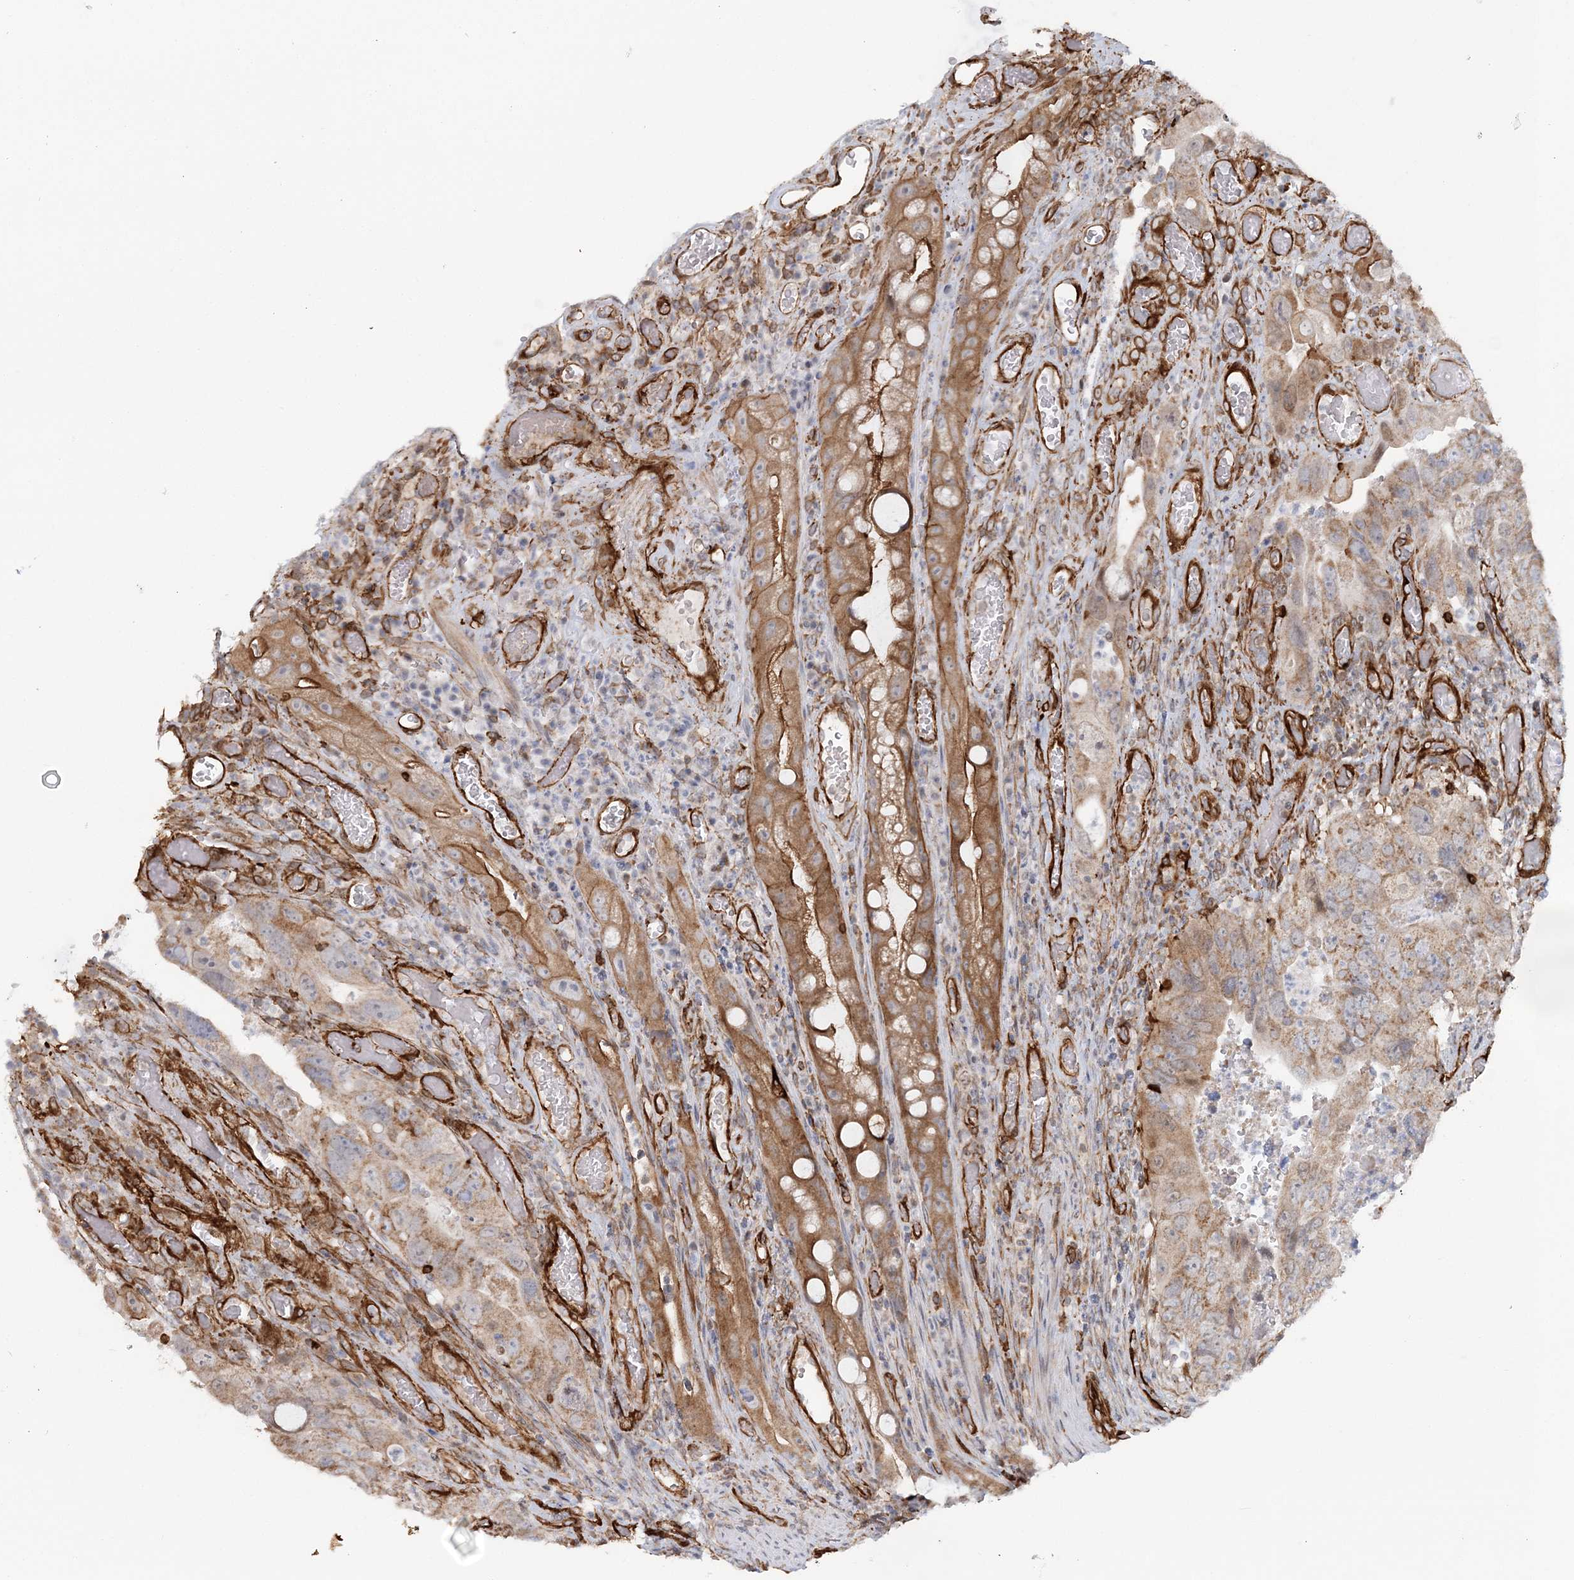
{"staining": {"intensity": "moderate", "quantity": ">75%", "location": "cytoplasmic/membranous"}, "tissue": "colorectal cancer", "cell_type": "Tumor cells", "image_type": "cancer", "snomed": [{"axis": "morphology", "description": "Adenocarcinoma, NOS"}, {"axis": "topography", "description": "Rectum"}], "caption": "IHC micrograph of adenocarcinoma (colorectal) stained for a protein (brown), which demonstrates medium levels of moderate cytoplasmic/membranous positivity in about >75% of tumor cells.", "gene": "AFAP1L2", "patient": {"sex": "male", "age": 63}}